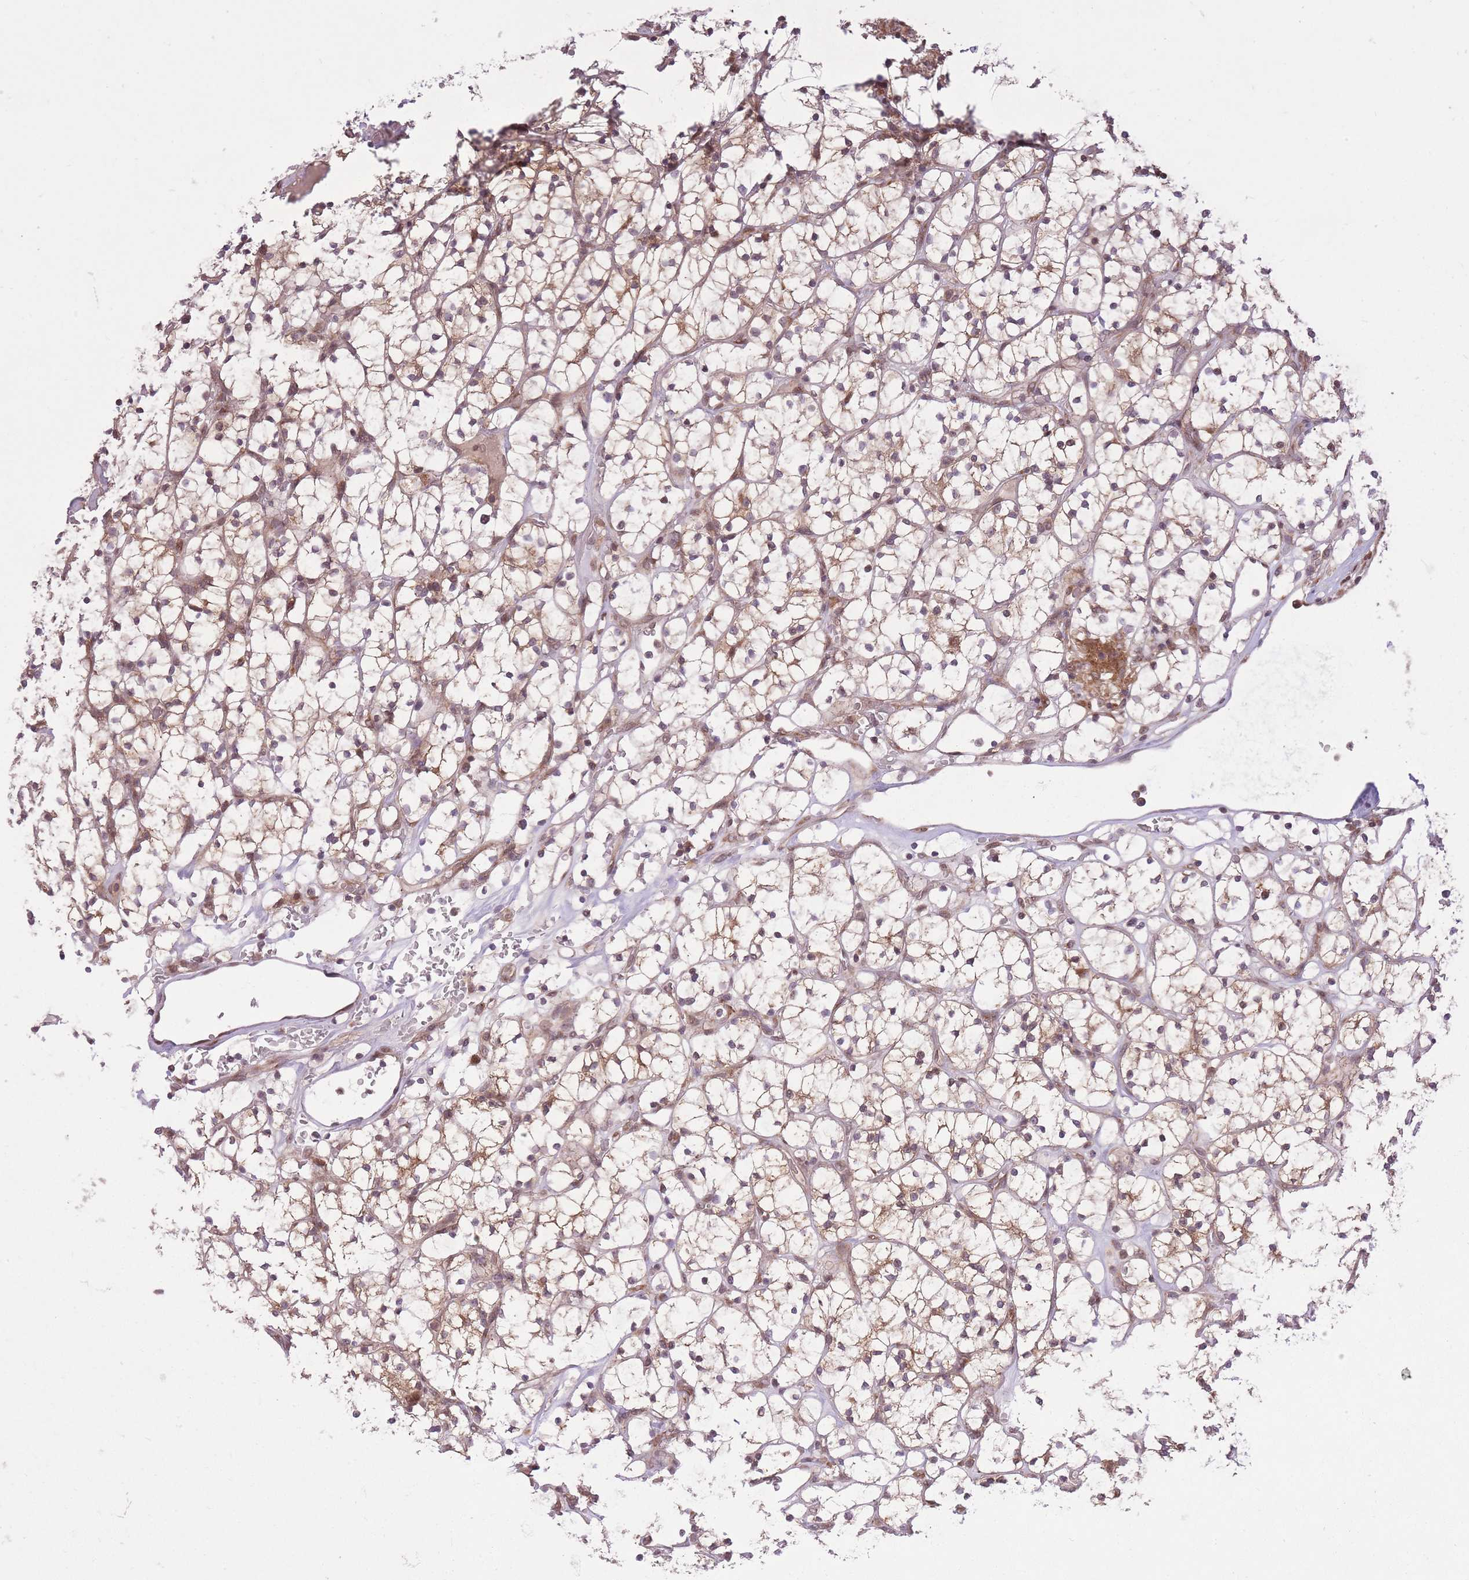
{"staining": {"intensity": "moderate", "quantity": ">75%", "location": "cytoplasmic/membranous,nuclear"}, "tissue": "renal cancer", "cell_type": "Tumor cells", "image_type": "cancer", "snomed": [{"axis": "morphology", "description": "Adenocarcinoma, NOS"}, {"axis": "topography", "description": "Kidney"}], "caption": "Brown immunohistochemical staining in human adenocarcinoma (renal) shows moderate cytoplasmic/membranous and nuclear expression in about >75% of tumor cells. (Stains: DAB (3,3'-diaminobenzidine) in brown, nuclei in blue, Microscopy: brightfield microscopy at high magnification).", "gene": "ZNF391", "patient": {"sex": "female", "age": 64}}